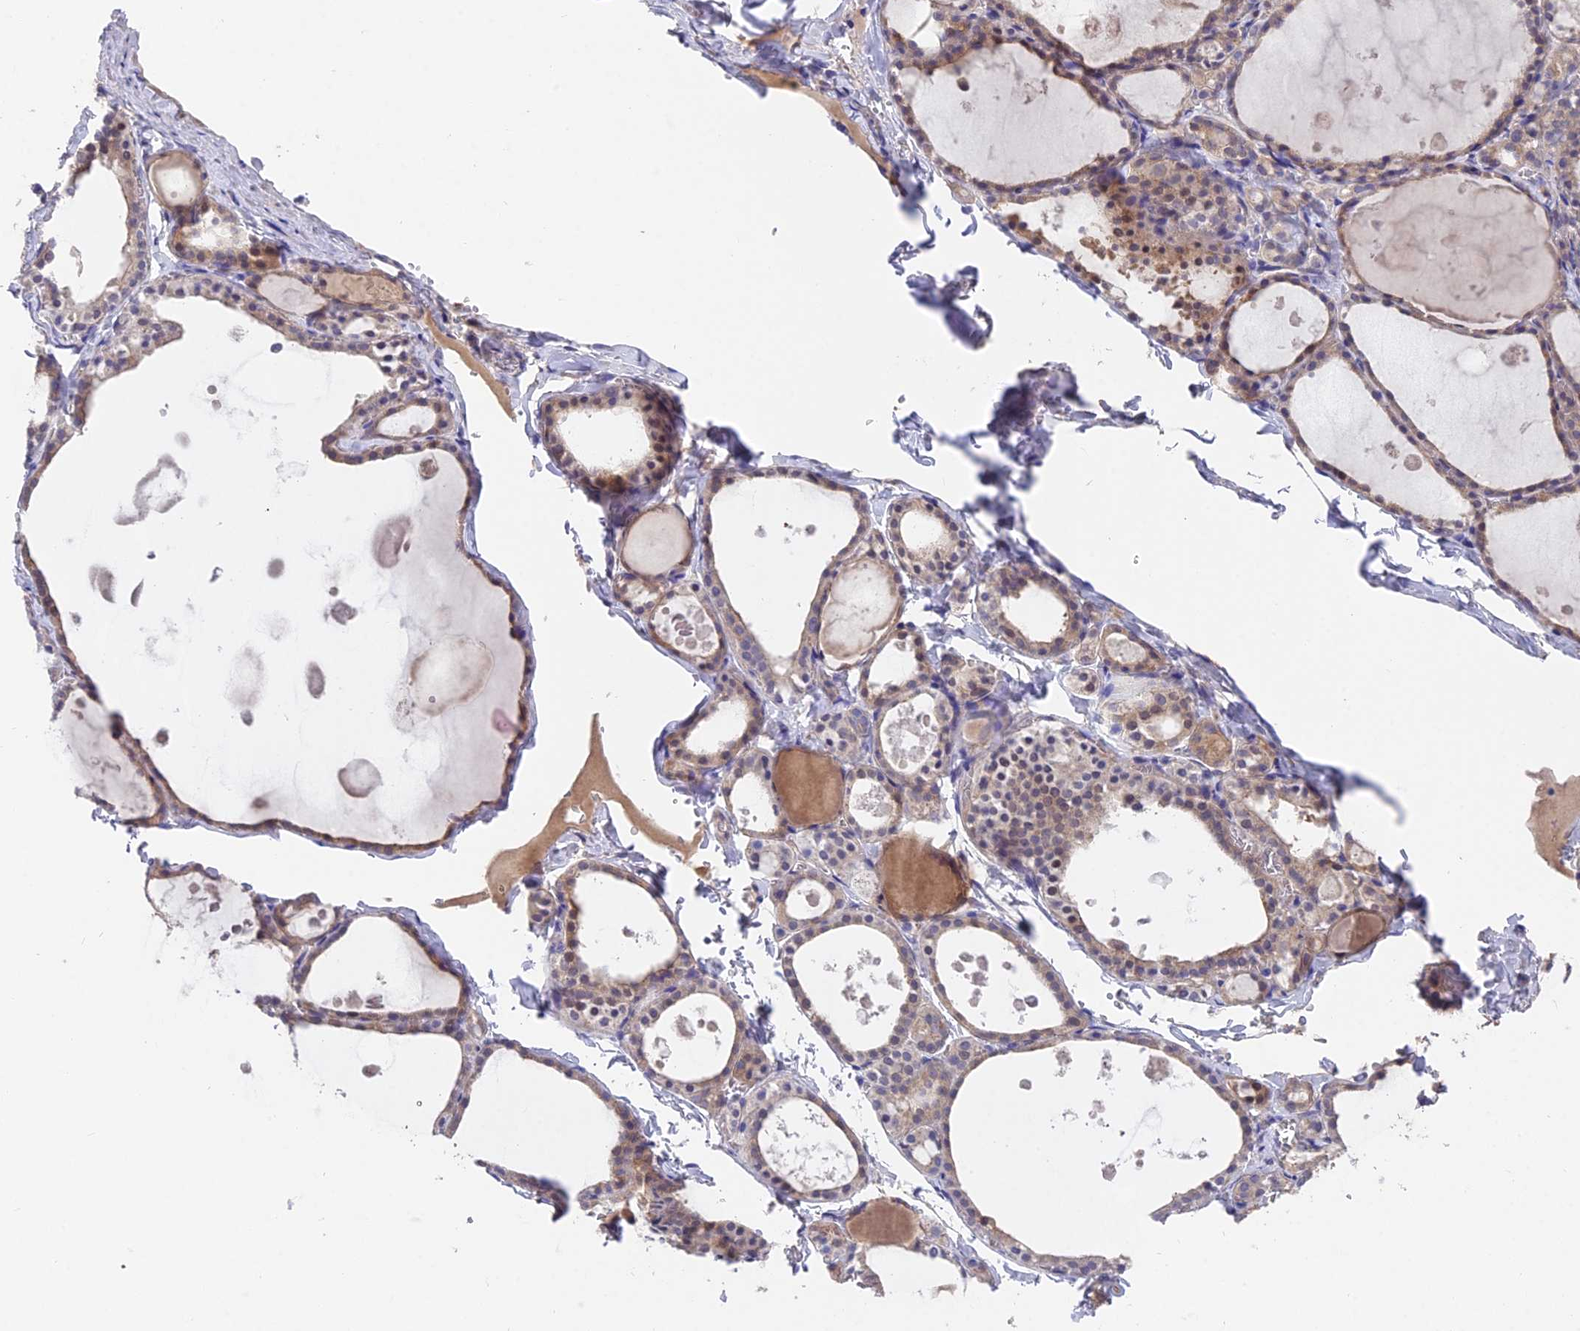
{"staining": {"intensity": "moderate", "quantity": "25%-75%", "location": "cytoplasmic/membranous"}, "tissue": "thyroid gland", "cell_type": "Glandular cells", "image_type": "normal", "snomed": [{"axis": "morphology", "description": "Normal tissue, NOS"}, {"axis": "topography", "description": "Thyroid gland"}], "caption": "Moderate cytoplasmic/membranous positivity for a protein is appreciated in approximately 25%-75% of glandular cells of normal thyroid gland using immunohistochemistry (IHC).", "gene": "FAM168B", "patient": {"sex": "male", "age": 56}}